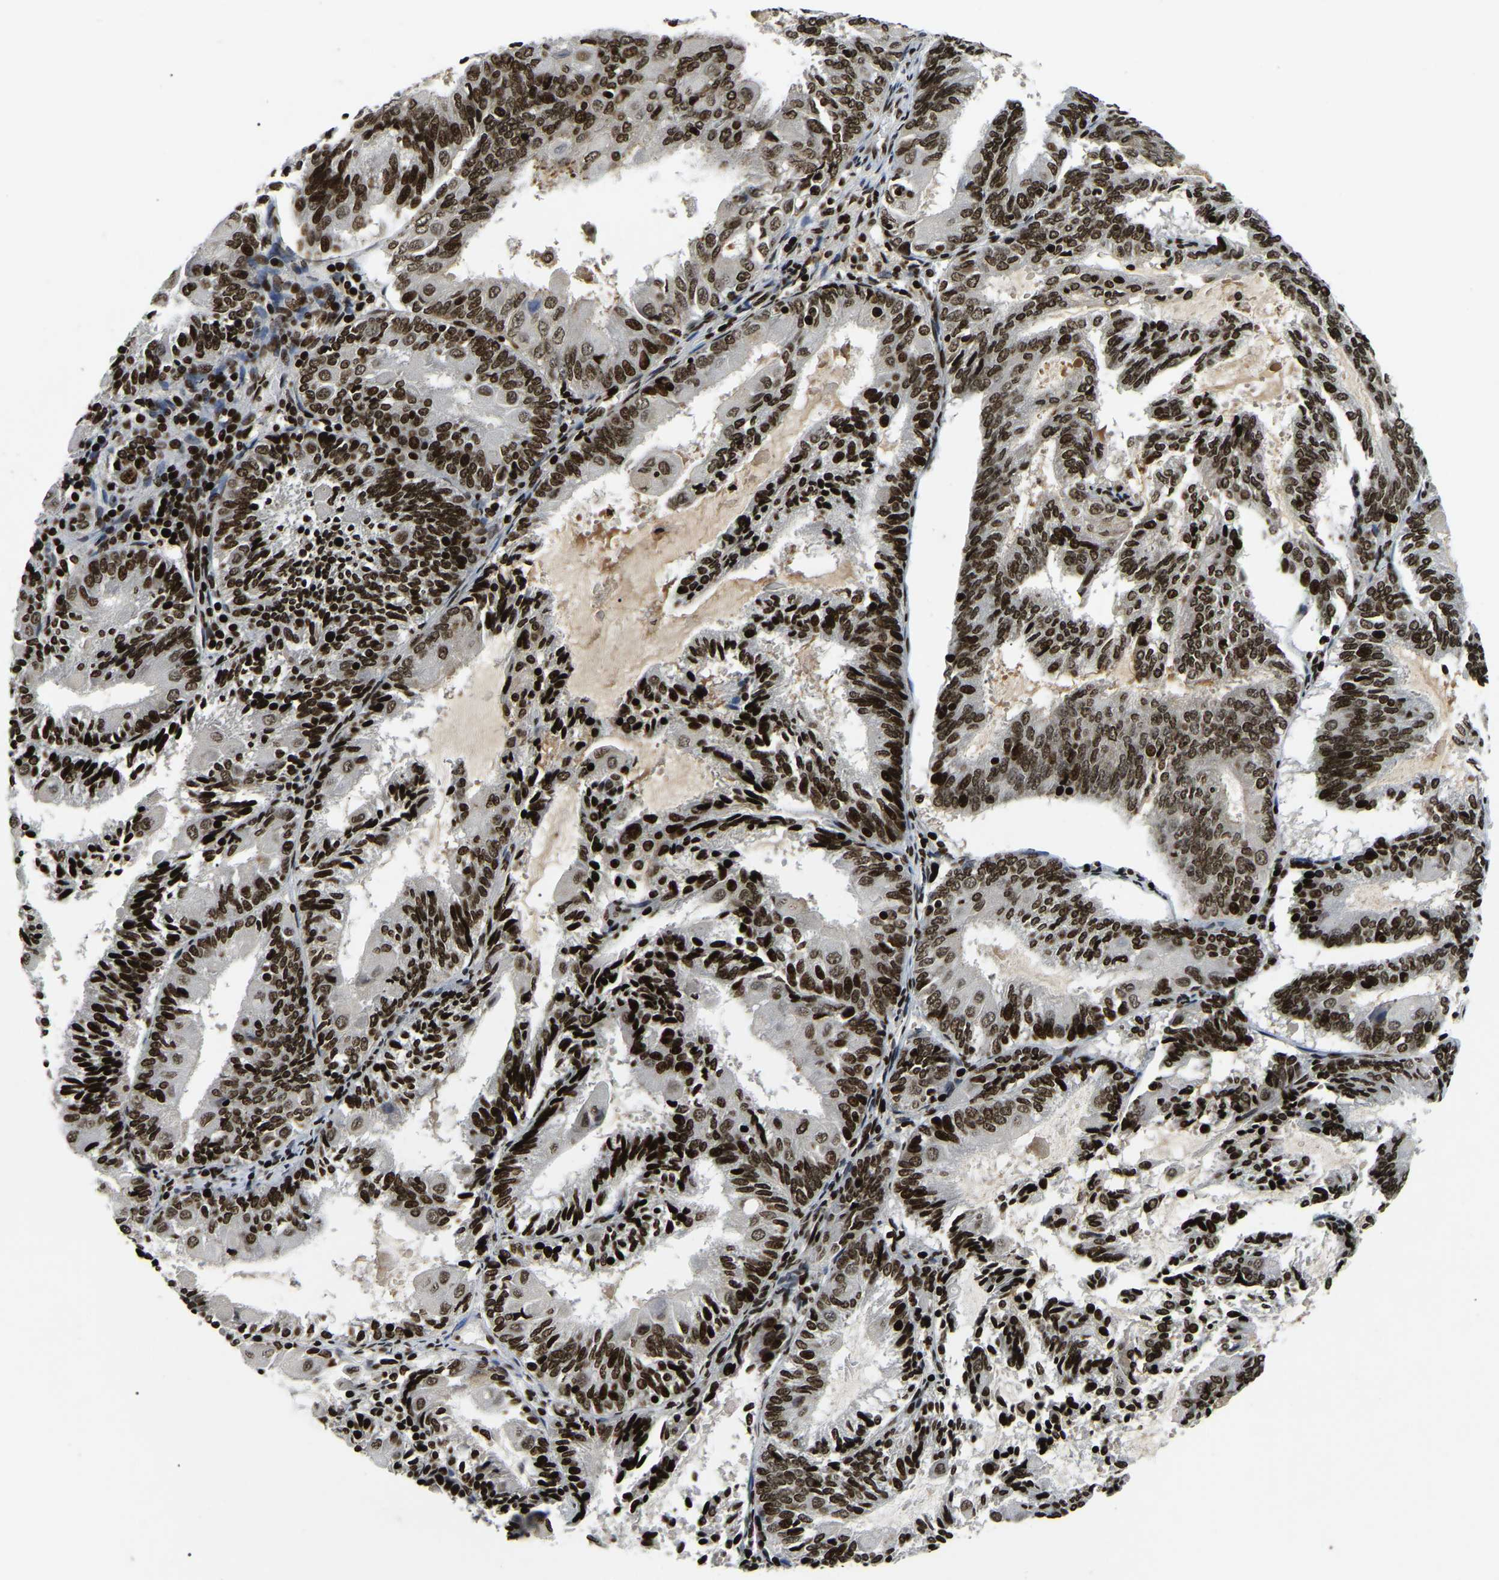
{"staining": {"intensity": "strong", "quantity": ">75%", "location": "nuclear"}, "tissue": "endometrial cancer", "cell_type": "Tumor cells", "image_type": "cancer", "snomed": [{"axis": "morphology", "description": "Adenocarcinoma, NOS"}, {"axis": "topography", "description": "Endometrium"}], "caption": "A micrograph showing strong nuclear staining in about >75% of tumor cells in endometrial cancer (adenocarcinoma), as visualized by brown immunohistochemical staining.", "gene": "LRRC61", "patient": {"sex": "female", "age": 81}}